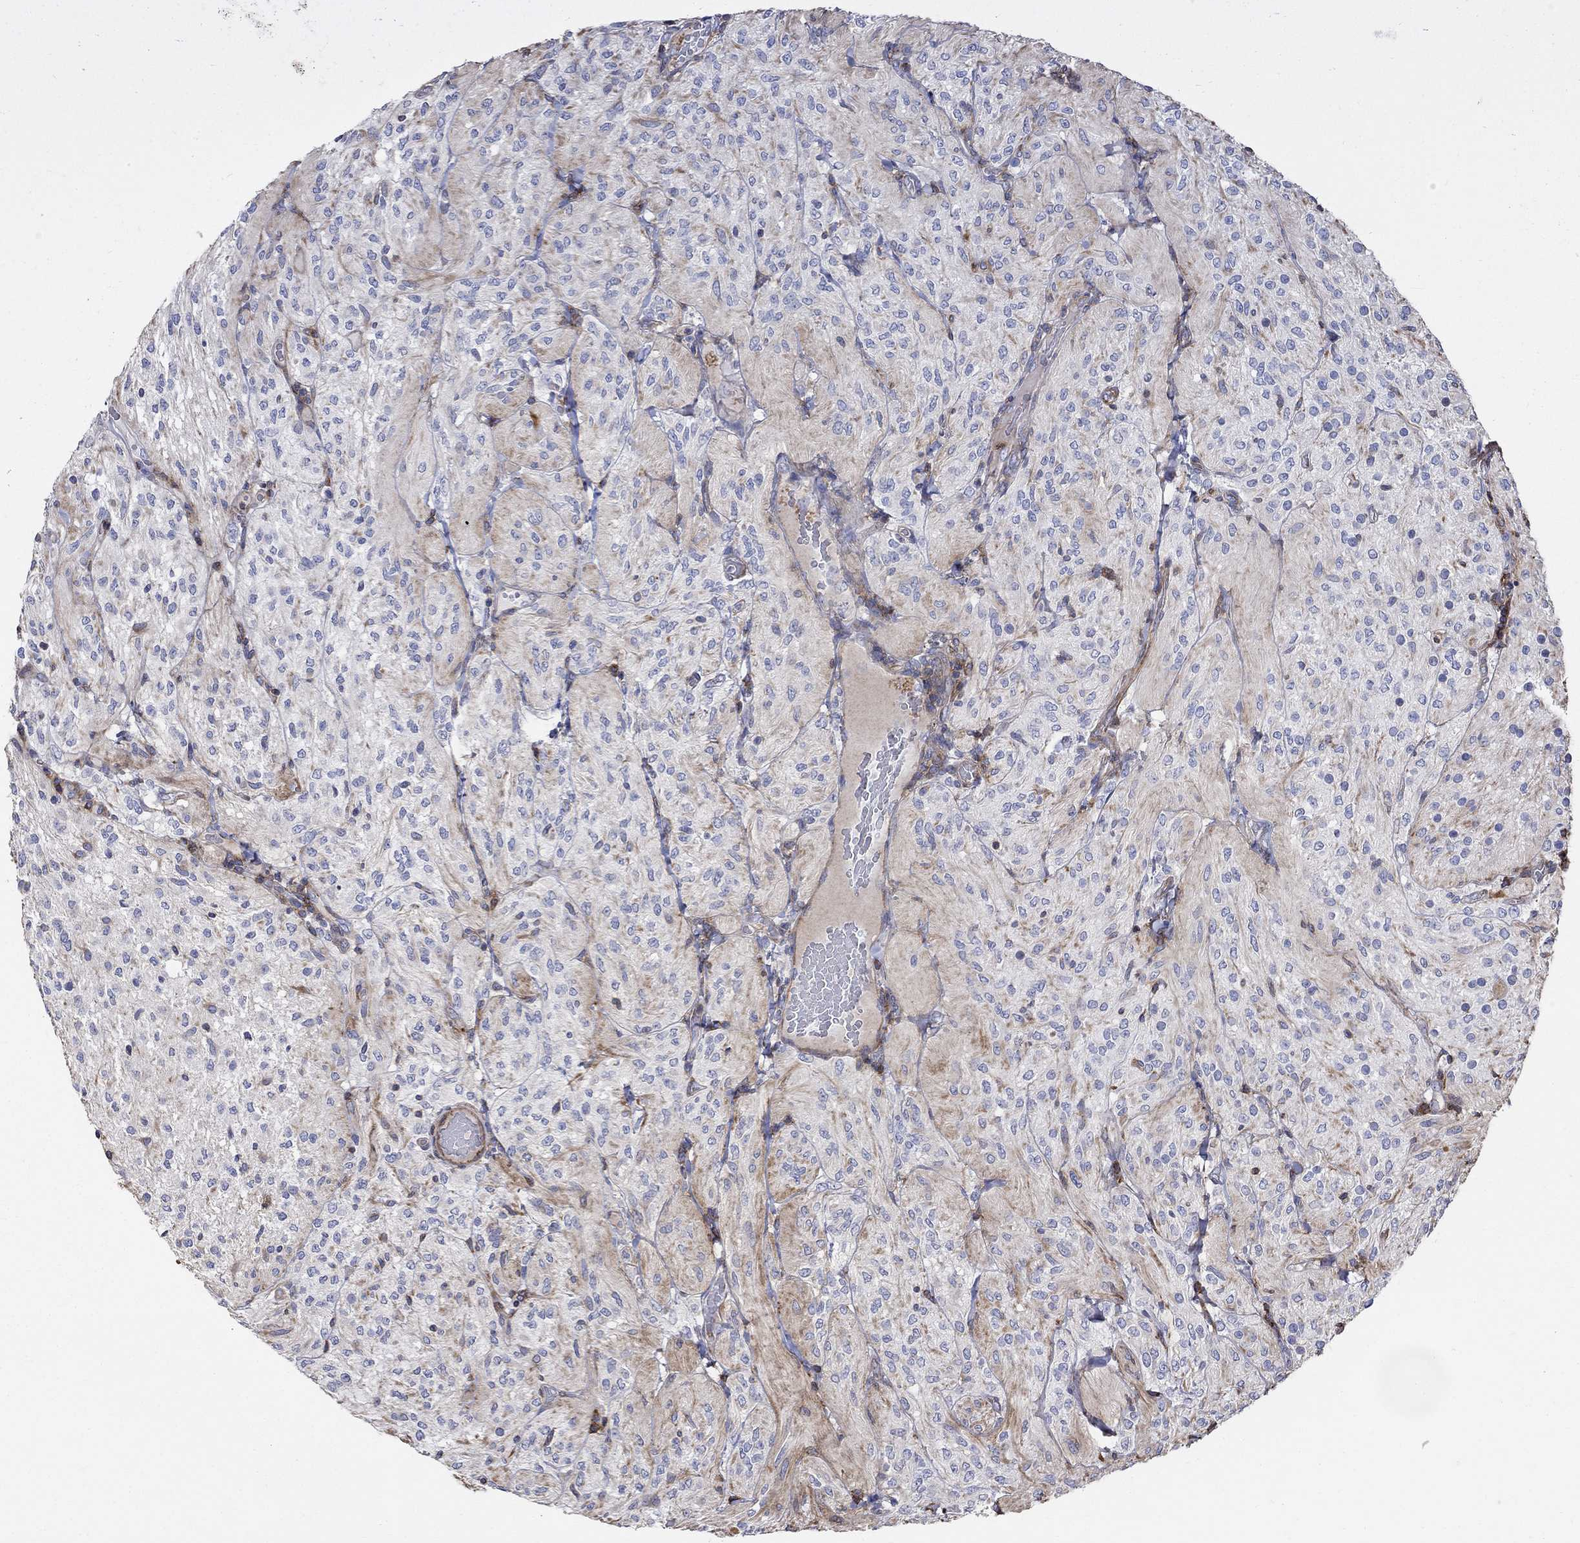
{"staining": {"intensity": "negative", "quantity": "none", "location": "none"}, "tissue": "glioma", "cell_type": "Tumor cells", "image_type": "cancer", "snomed": [{"axis": "morphology", "description": "Glioma, malignant, Low grade"}, {"axis": "topography", "description": "Brain"}], "caption": "A micrograph of malignant glioma (low-grade) stained for a protein reveals no brown staining in tumor cells.", "gene": "NPHP1", "patient": {"sex": "male", "age": 3}}